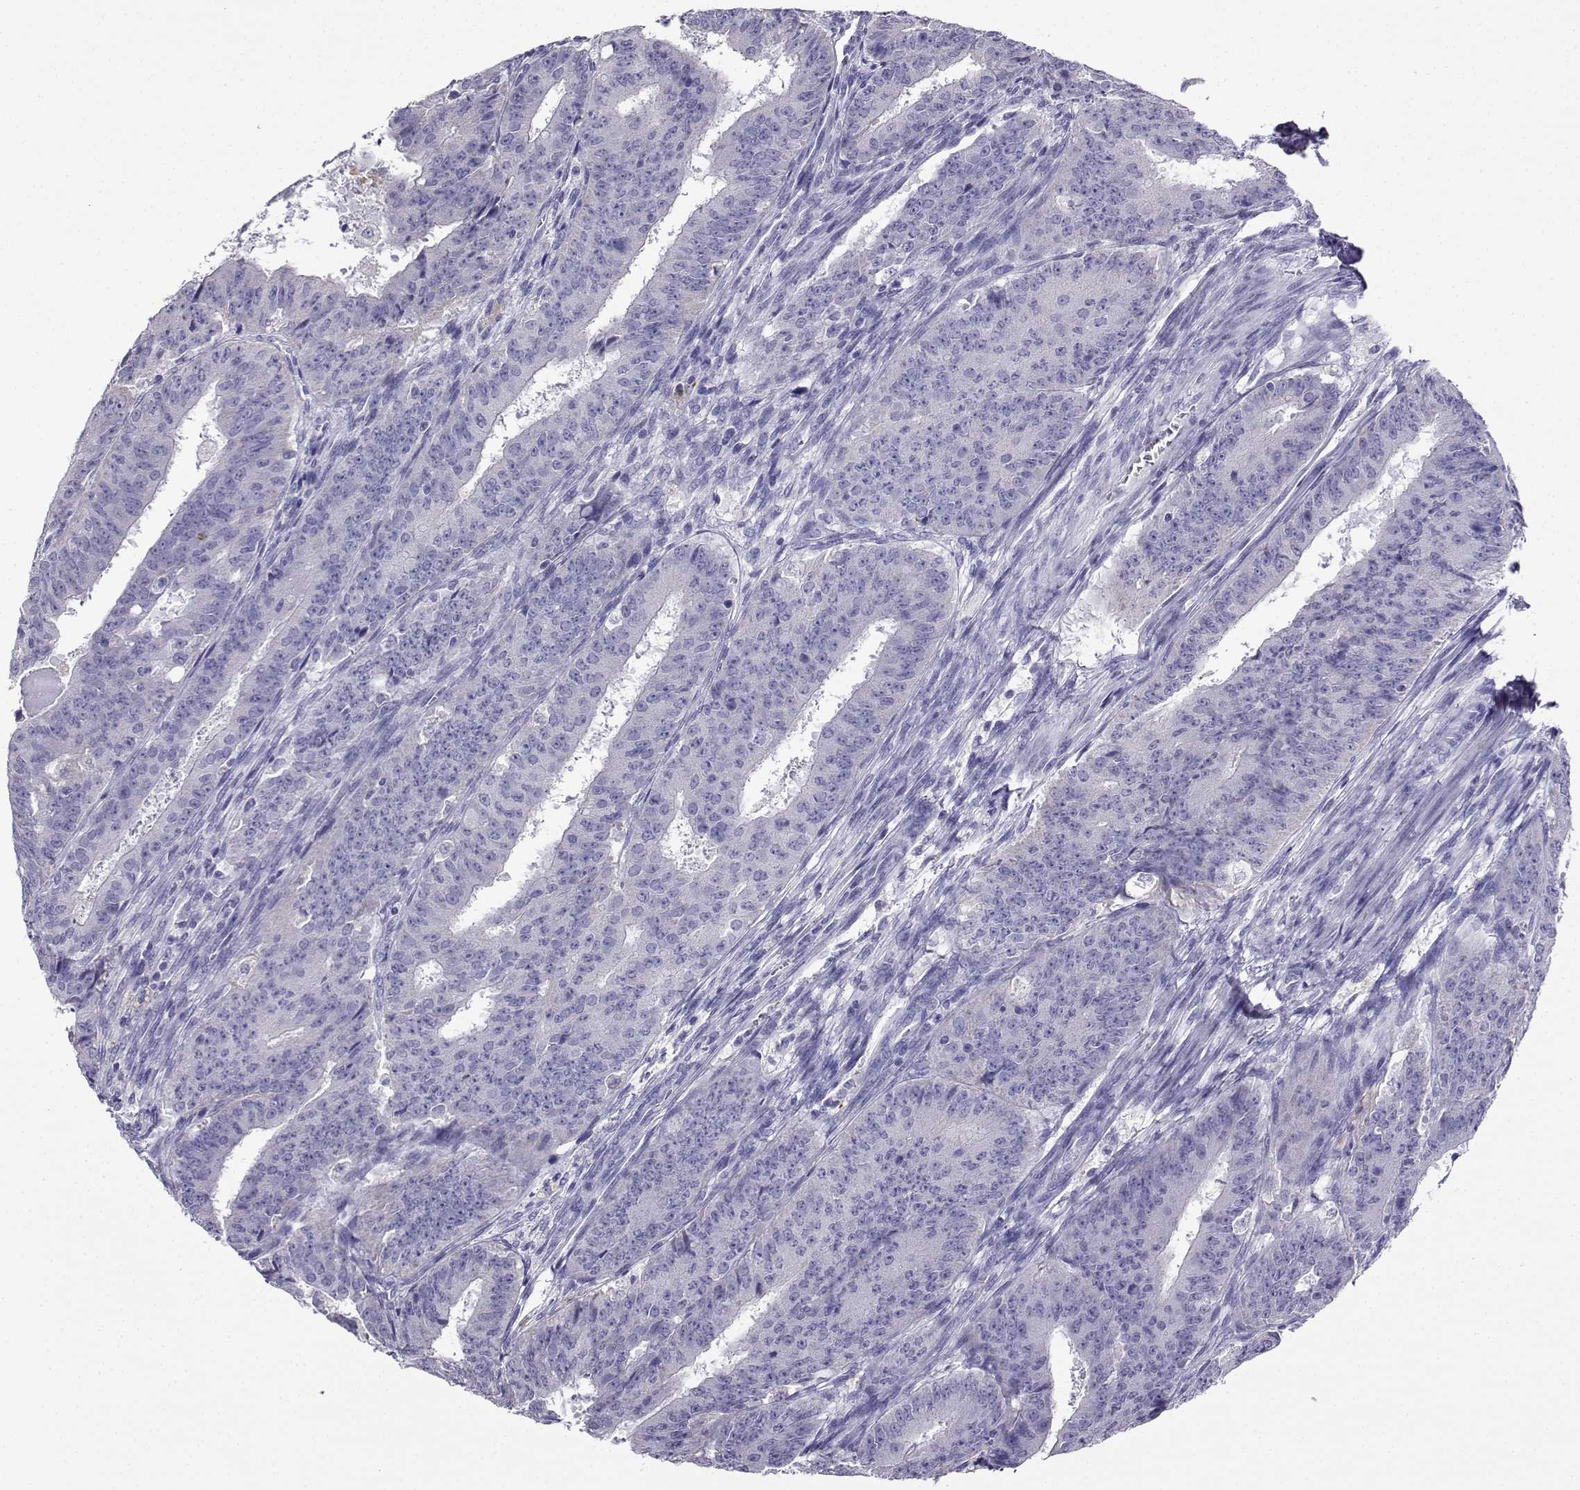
{"staining": {"intensity": "negative", "quantity": "none", "location": "none"}, "tissue": "ovarian cancer", "cell_type": "Tumor cells", "image_type": "cancer", "snomed": [{"axis": "morphology", "description": "Carcinoma, endometroid"}, {"axis": "topography", "description": "Ovary"}], "caption": "Immunohistochemistry photomicrograph of human endometroid carcinoma (ovarian) stained for a protein (brown), which exhibits no positivity in tumor cells.", "gene": "LINGO1", "patient": {"sex": "female", "age": 42}}